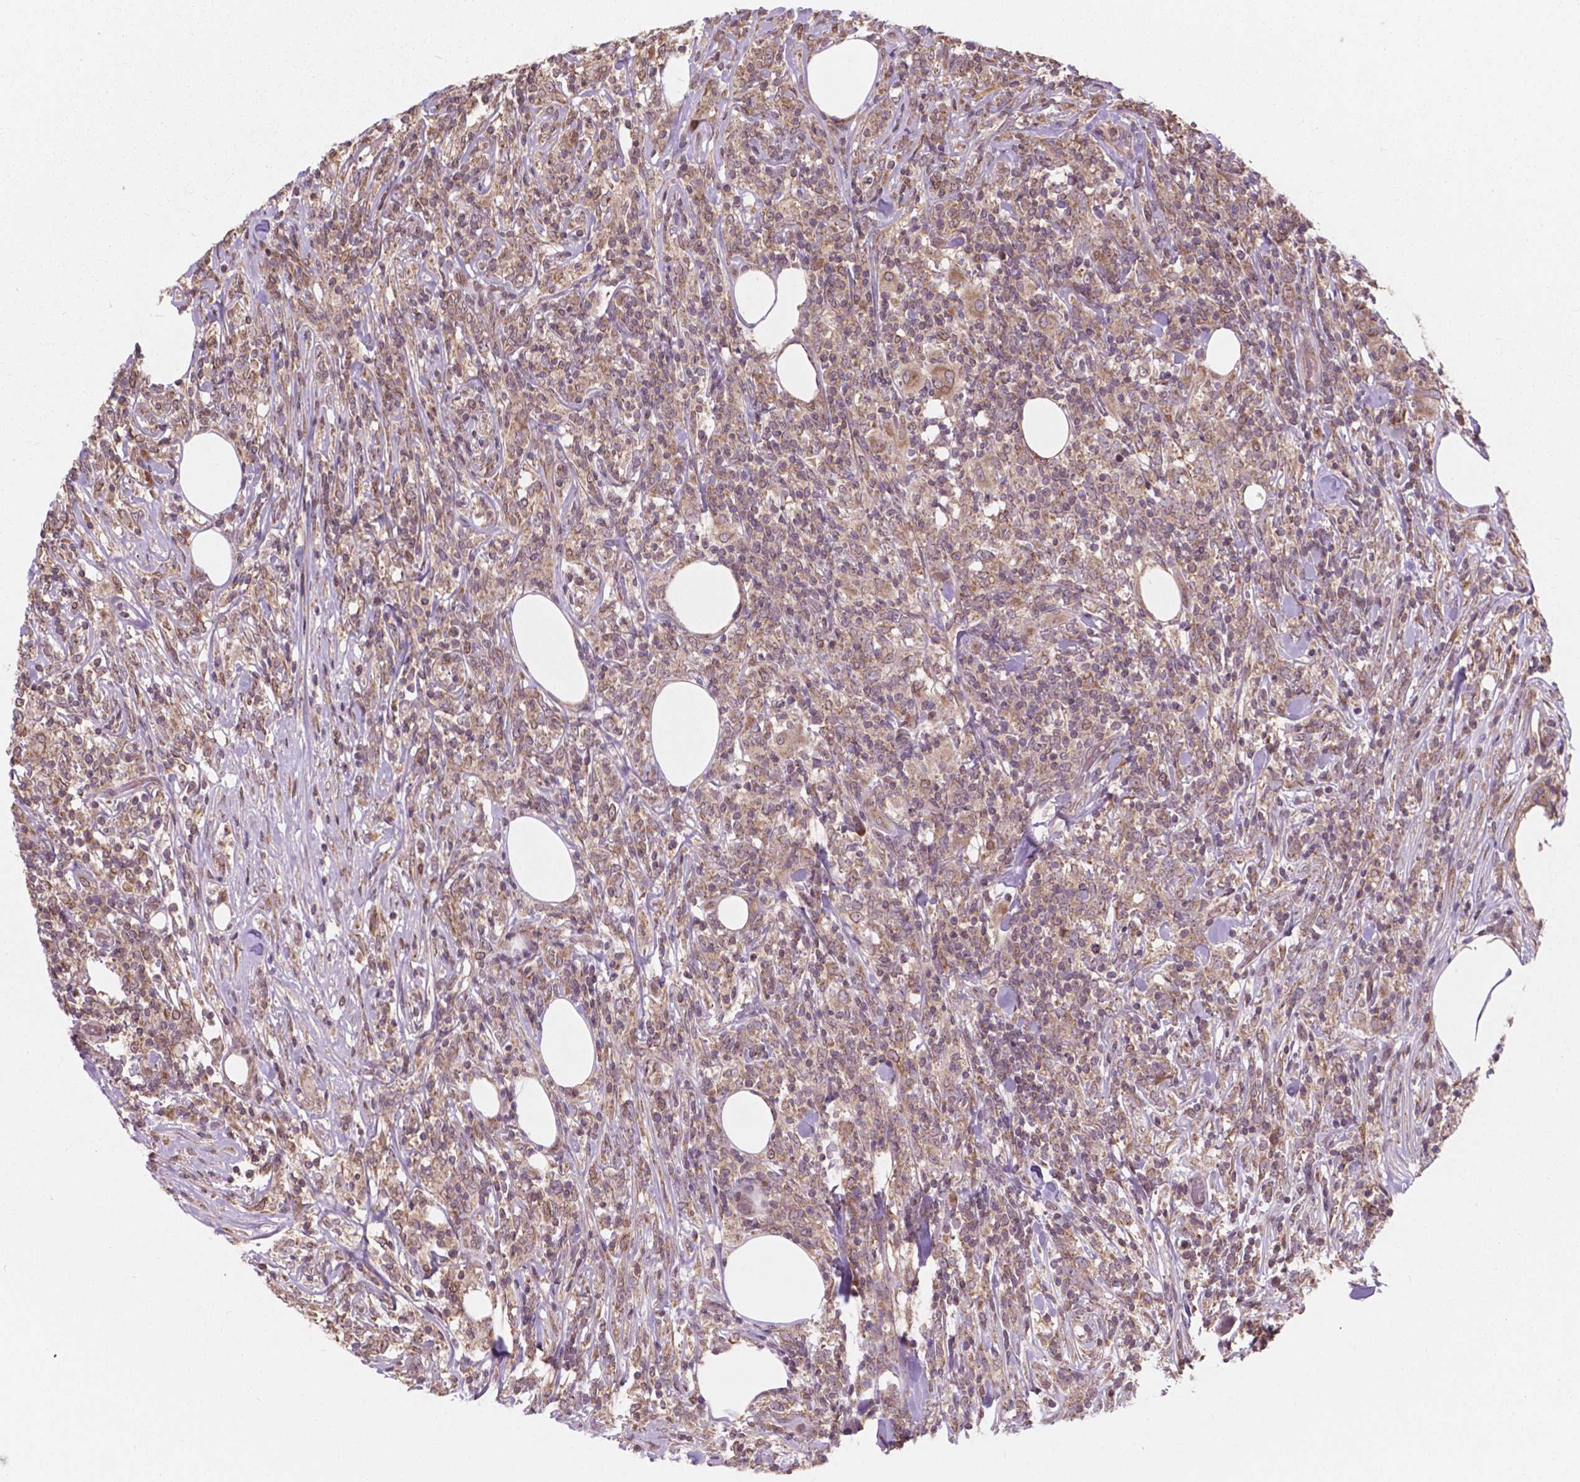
{"staining": {"intensity": "negative", "quantity": "none", "location": "none"}, "tissue": "lymphoma", "cell_type": "Tumor cells", "image_type": "cancer", "snomed": [{"axis": "morphology", "description": "Malignant lymphoma, non-Hodgkin's type, High grade"}, {"axis": "topography", "description": "Lymph node"}], "caption": "High-grade malignant lymphoma, non-Hodgkin's type was stained to show a protein in brown. There is no significant positivity in tumor cells.", "gene": "MRPL33", "patient": {"sex": "female", "age": 84}}